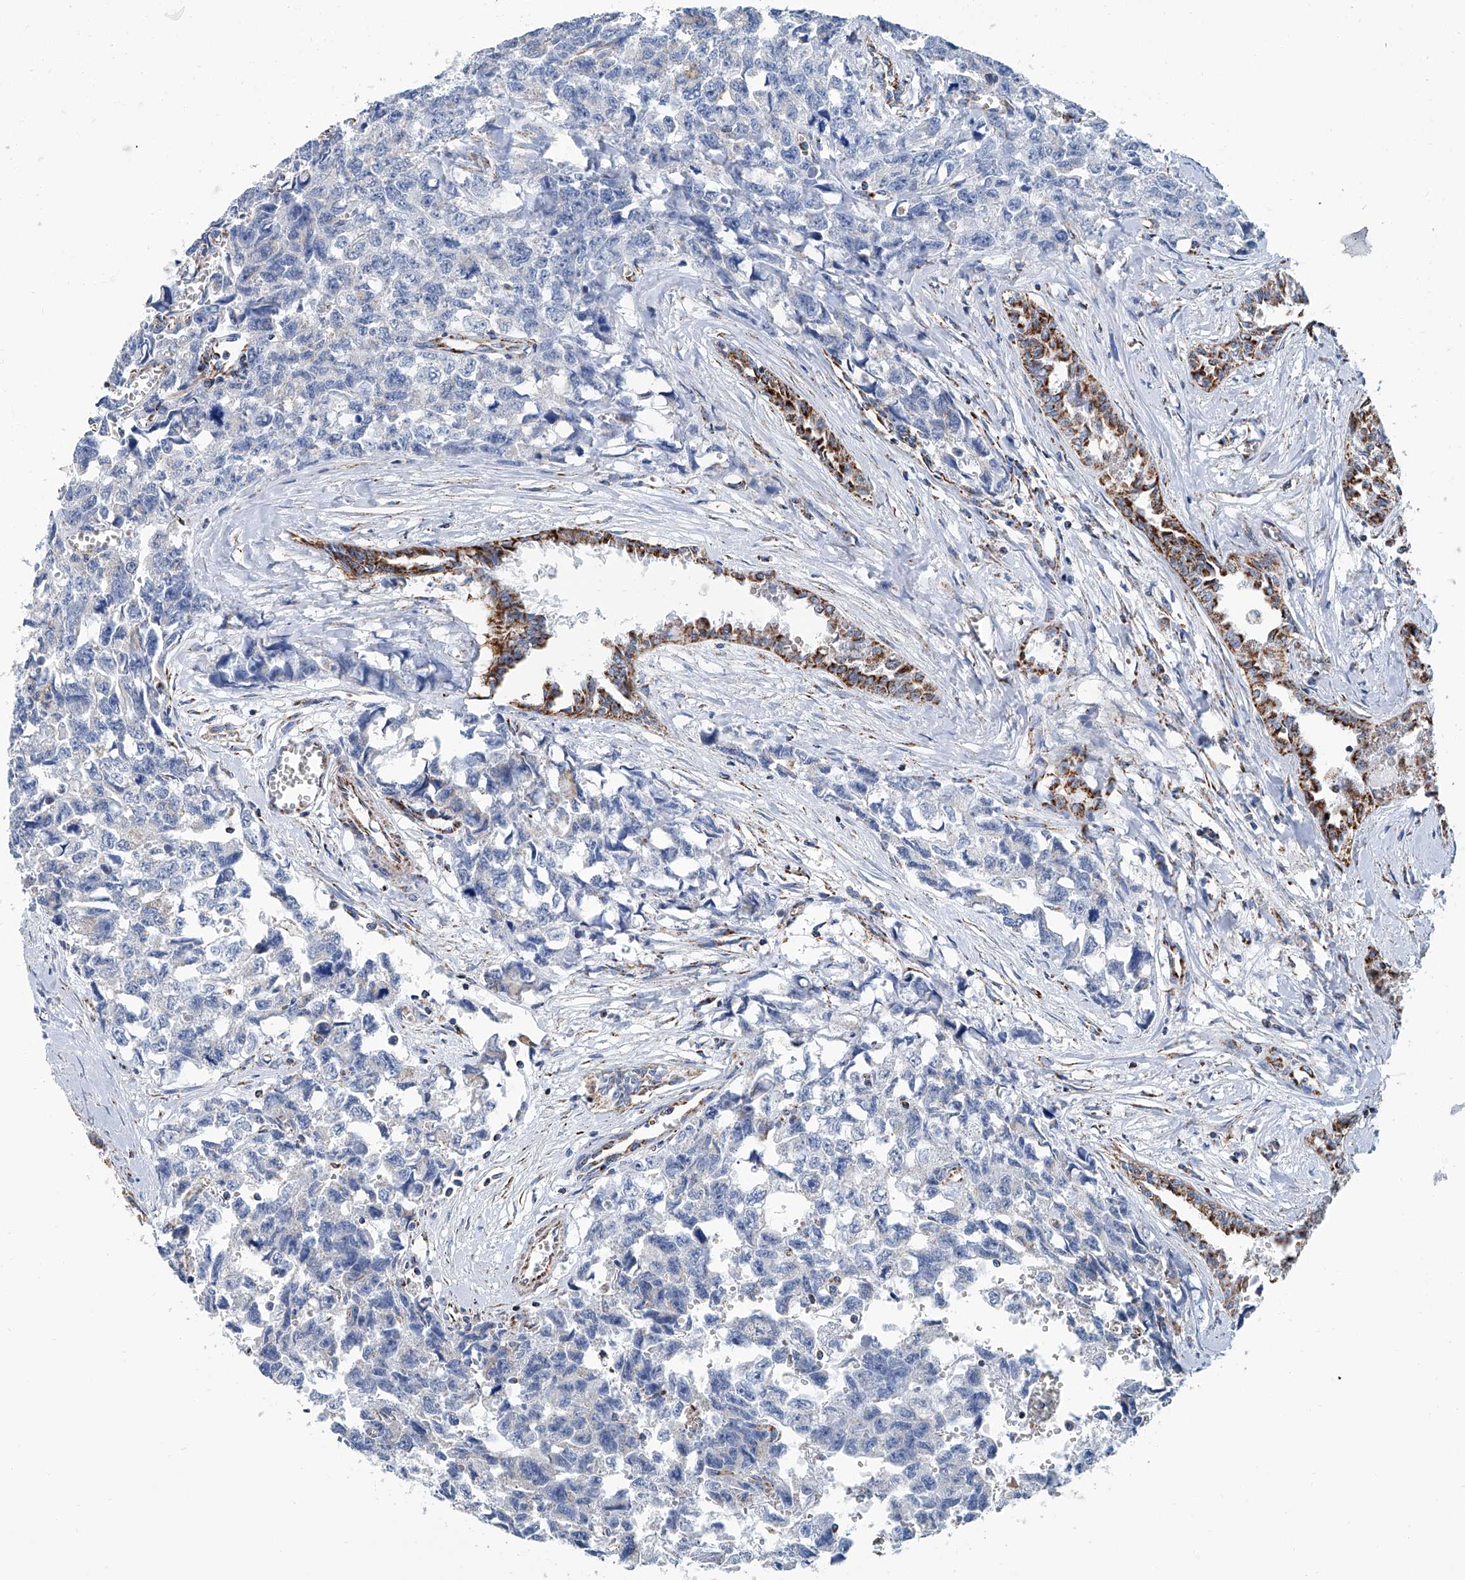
{"staining": {"intensity": "negative", "quantity": "none", "location": "none"}, "tissue": "testis cancer", "cell_type": "Tumor cells", "image_type": "cancer", "snomed": [{"axis": "morphology", "description": "Carcinoma, Embryonal, NOS"}, {"axis": "topography", "description": "Testis"}], "caption": "Image shows no protein staining in tumor cells of testis embryonal carcinoma tissue.", "gene": "MT-ND1", "patient": {"sex": "male", "age": 31}}